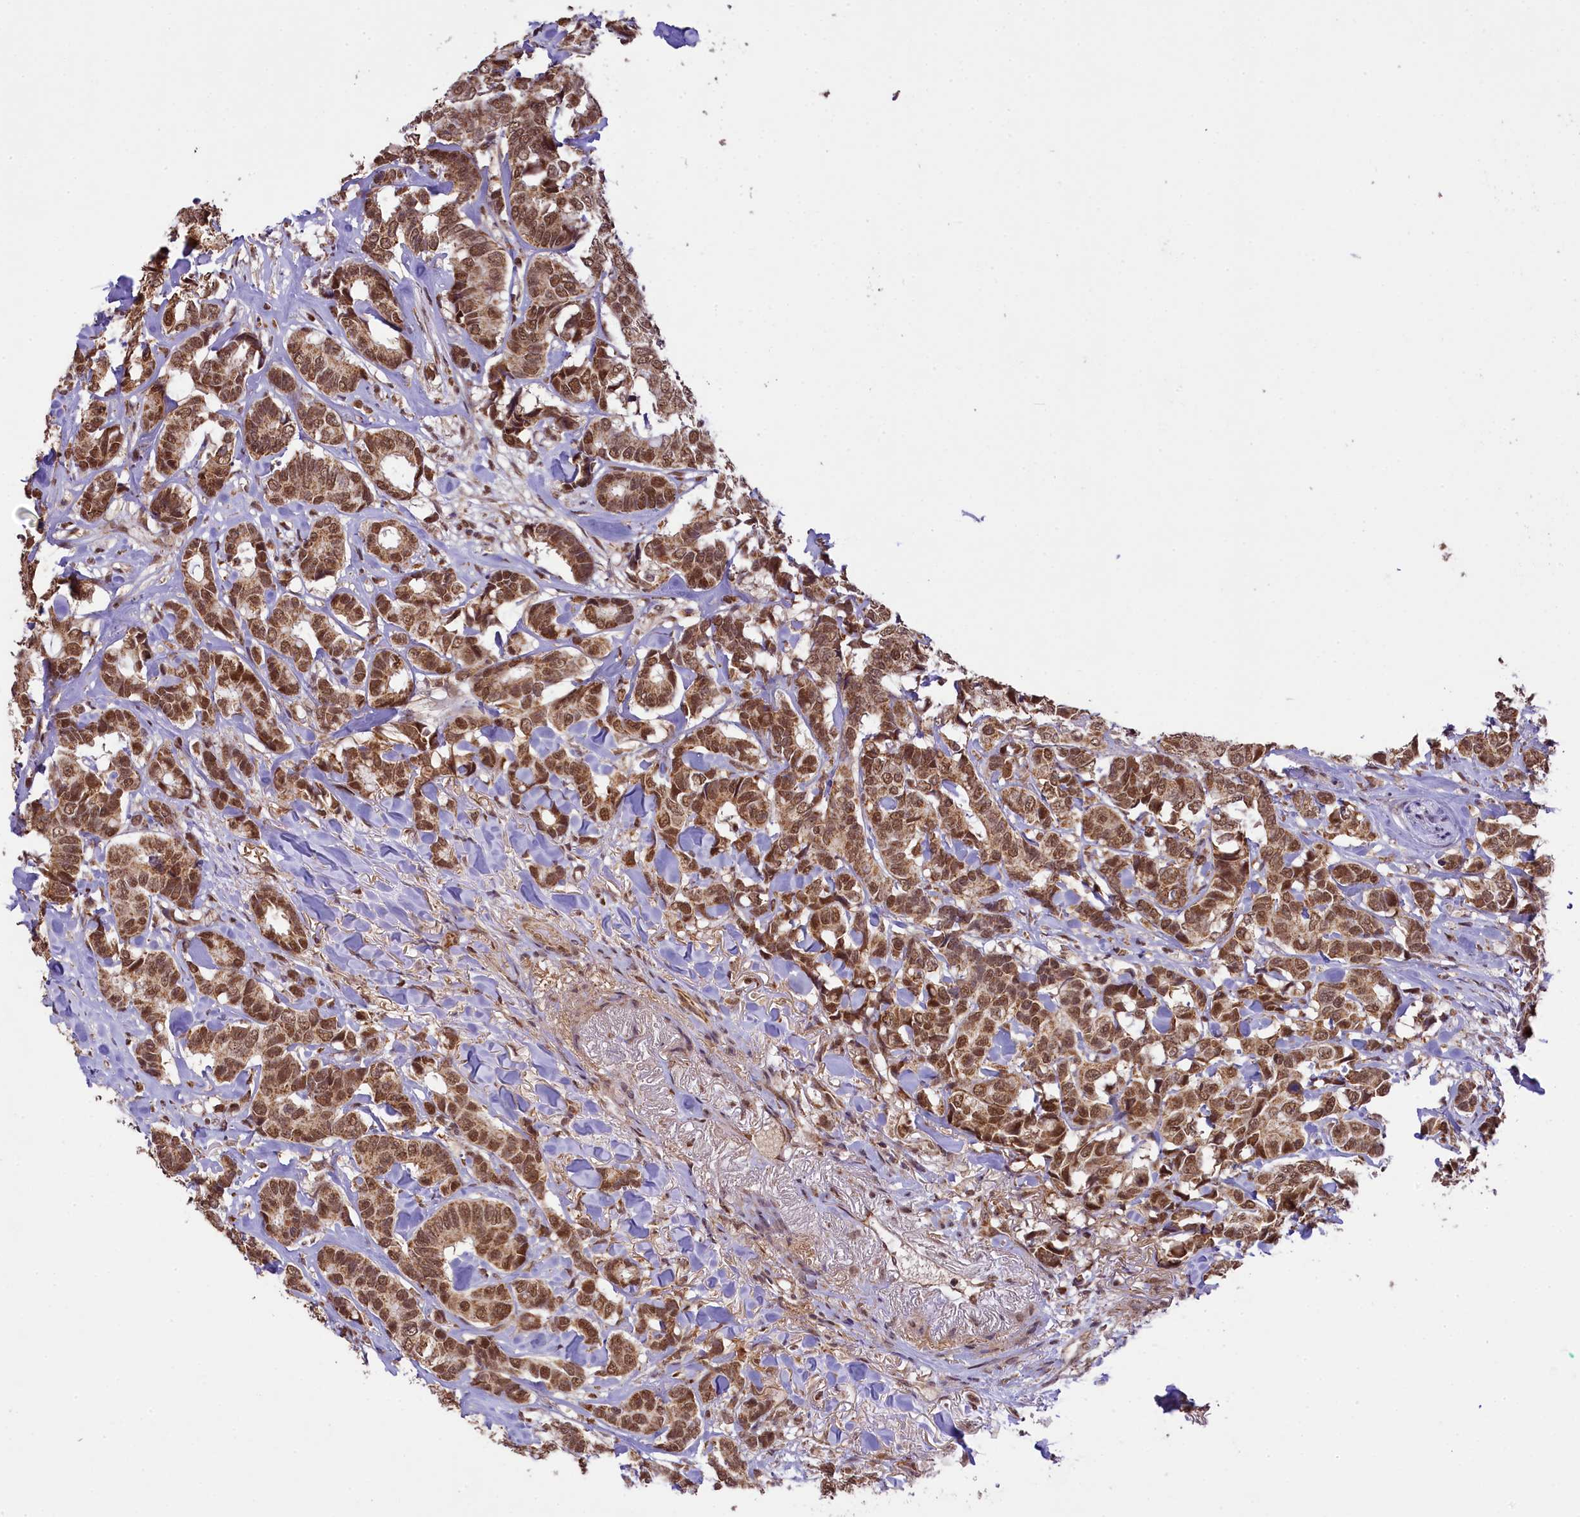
{"staining": {"intensity": "moderate", "quantity": ">75%", "location": "cytoplasmic/membranous,nuclear"}, "tissue": "breast cancer", "cell_type": "Tumor cells", "image_type": "cancer", "snomed": [{"axis": "morphology", "description": "Duct carcinoma"}, {"axis": "topography", "description": "Breast"}], "caption": "Protein analysis of breast cancer (intraductal carcinoma) tissue shows moderate cytoplasmic/membranous and nuclear staining in about >75% of tumor cells. The staining is performed using DAB (3,3'-diaminobenzidine) brown chromogen to label protein expression. The nuclei are counter-stained blue using hematoxylin.", "gene": "PAF1", "patient": {"sex": "female", "age": 87}}